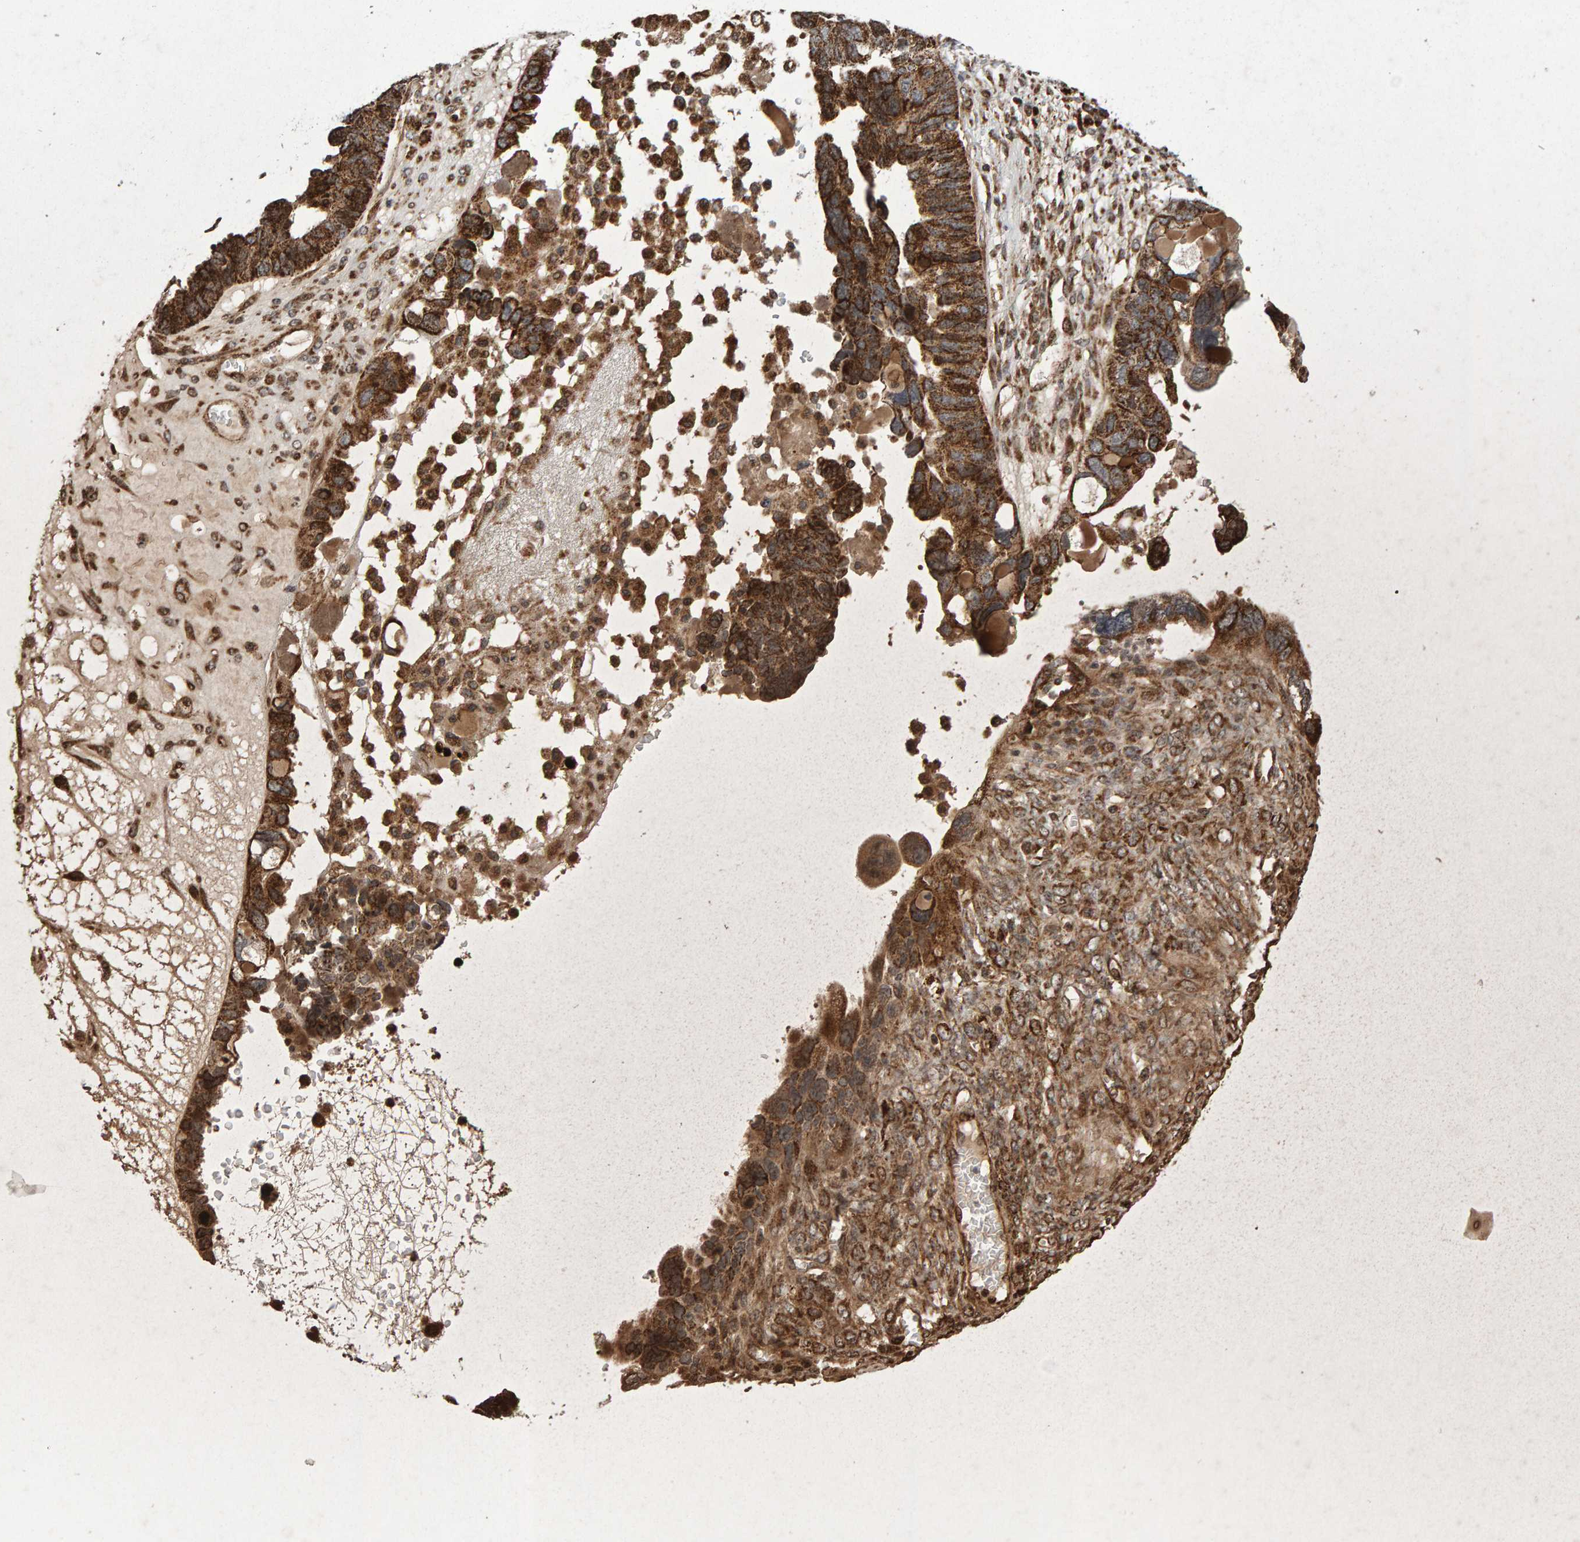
{"staining": {"intensity": "strong", "quantity": ">75%", "location": "cytoplasmic/membranous"}, "tissue": "ovarian cancer", "cell_type": "Tumor cells", "image_type": "cancer", "snomed": [{"axis": "morphology", "description": "Cystadenocarcinoma, serous, NOS"}, {"axis": "topography", "description": "Ovary"}], "caption": "An immunohistochemistry histopathology image of tumor tissue is shown. Protein staining in brown labels strong cytoplasmic/membranous positivity in ovarian serous cystadenocarcinoma within tumor cells.", "gene": "PECR", "patient": {"sex": "female", "age": 79}}